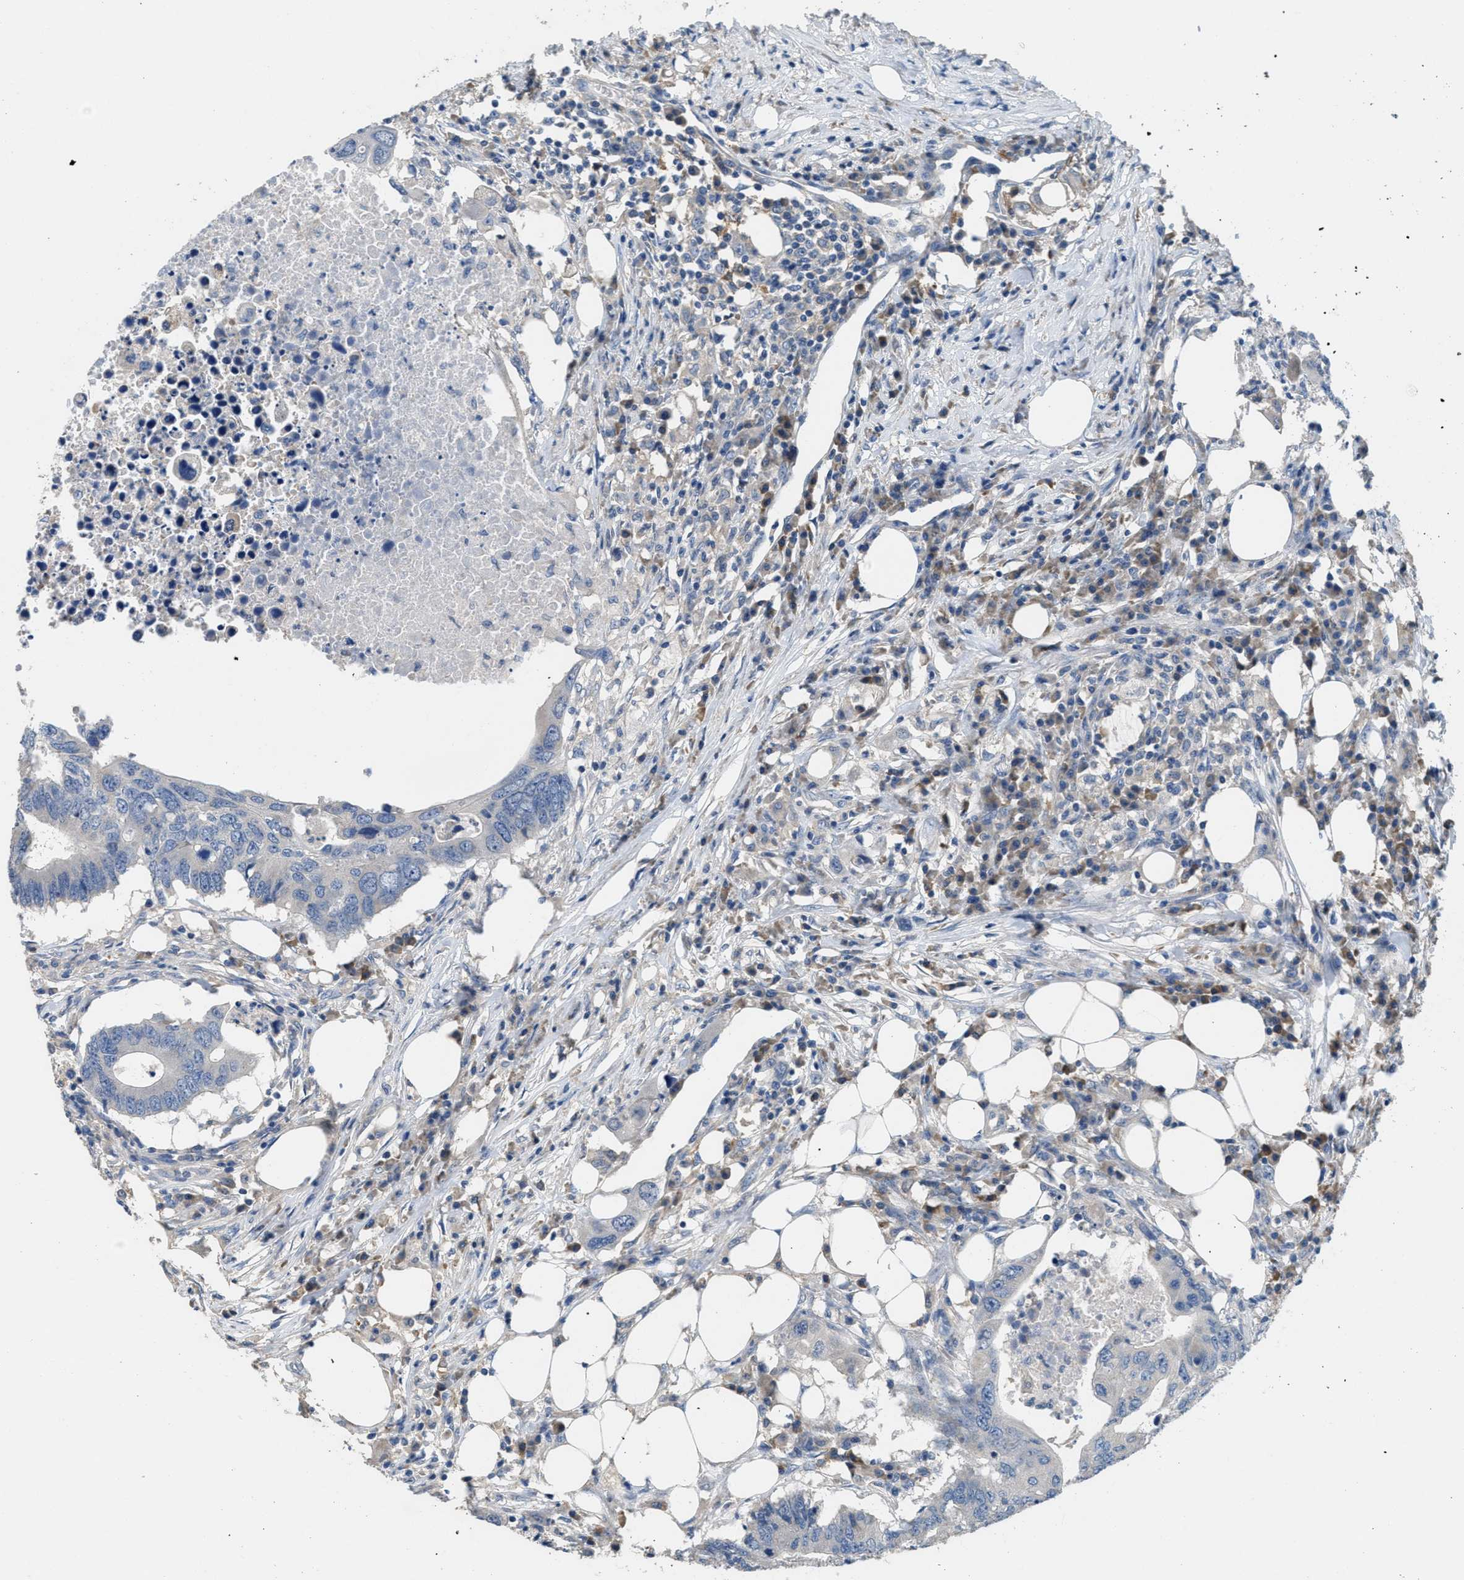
{"staining": {"intensity": "negative", "quantity": "none", "location": "none"}, "tissue": "colorectal cancer", "cell_type": "Tumor cells", "image_type": "cancer", "snomed": [{"axis": "morphology", "description": "Adenocarcinoma, NOS"}, {"axis": "topography", "description": "Colon"}], "caption": "An image of human colorectal cancer is negative for staining in tumor cells.", "gene": "DGKE", "patient": {"sex": "male", "age": 71}}